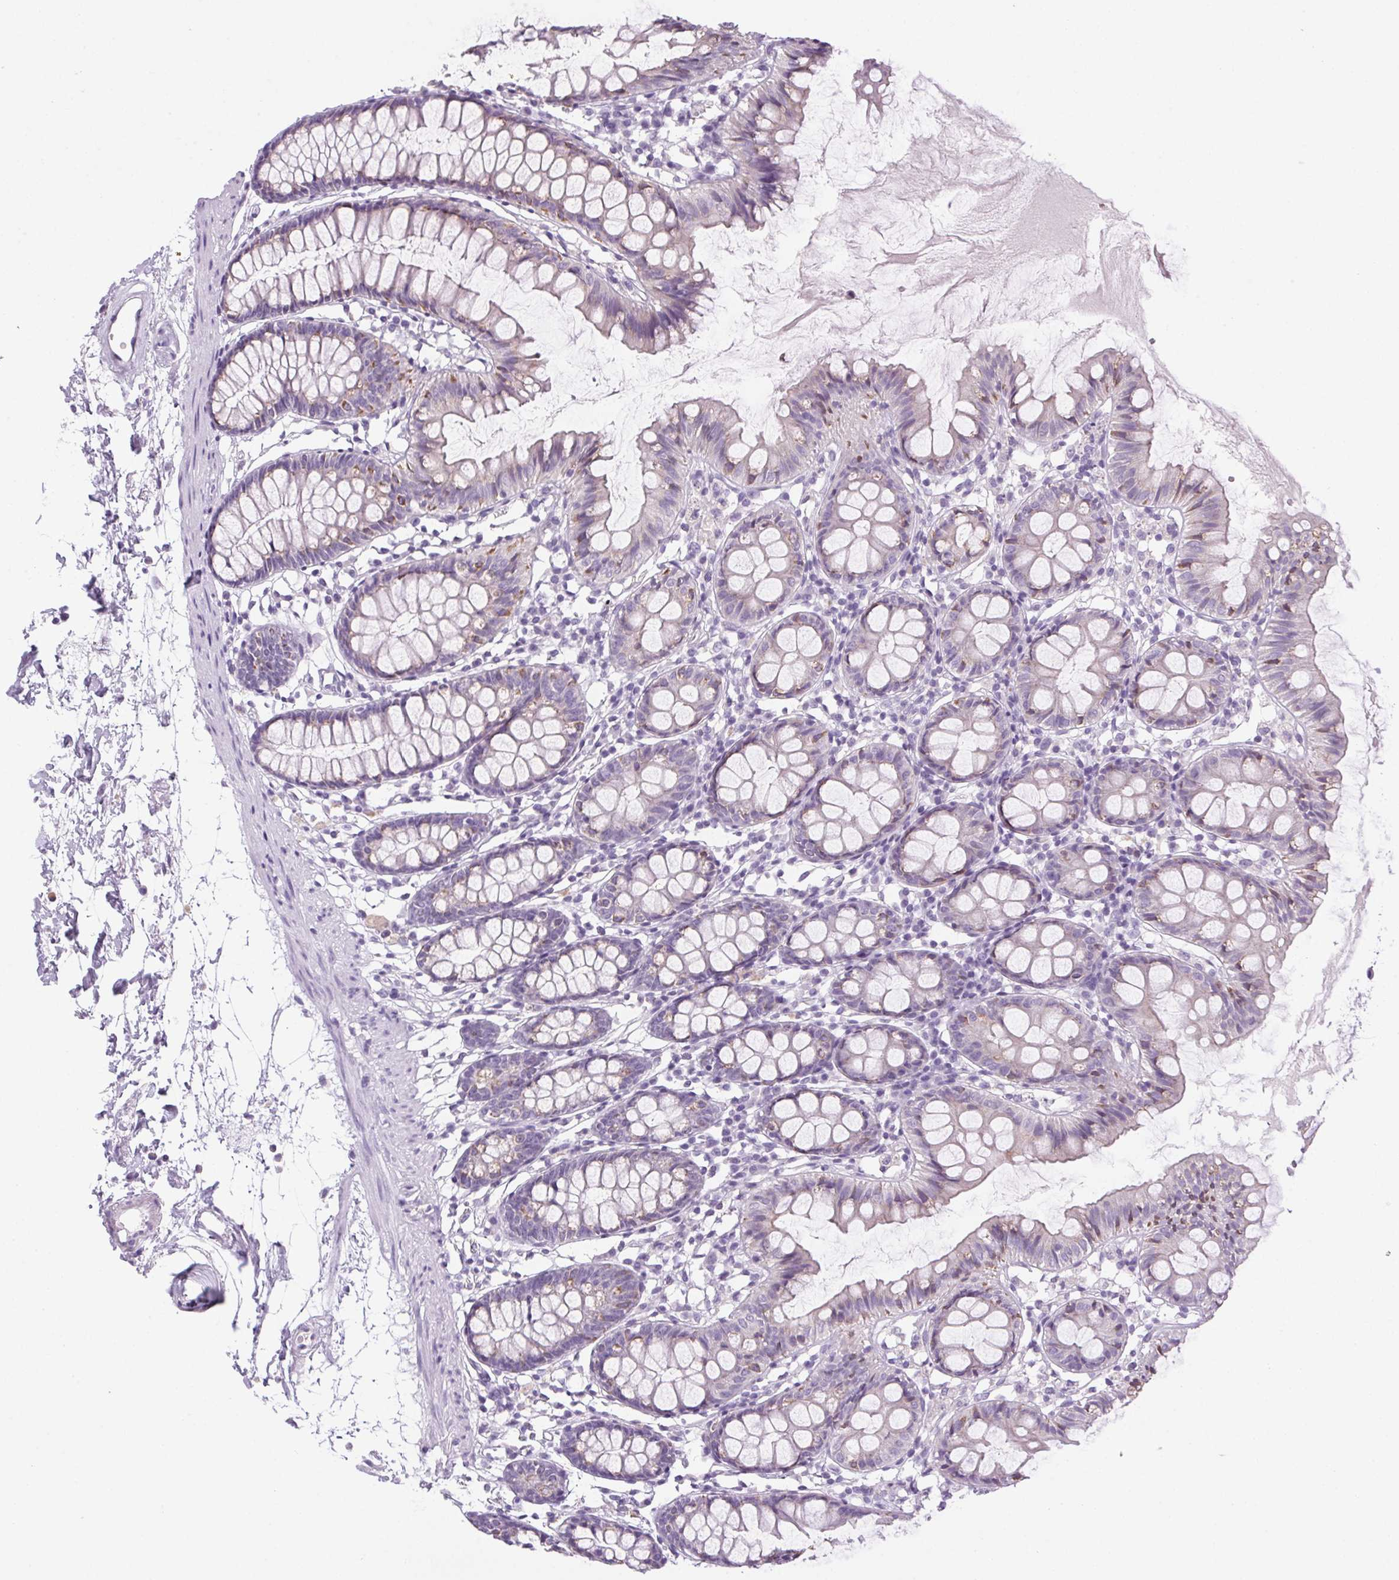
{"staining": {"intensity": "negative", "quantity": "none", "location": "none"}, "tissue": "colon", "cell_type": "Endothelial cells", "image_type": "normal", "snomed": [{"axis": "morphology", "description": "Normal tissue, NOS"}, {"axis": "topography", "description": "Colon"}], "caption": "Colon was stained to show a protein in brown. There is no significant staining in endothelial cells. Brightfield microscopy of IHC stained with DAB (3,3'-diaminobenzidine) (brown) and hematoxylin (blue), captured at high magnification.", "gene": "POPDC2", "patient": {"sex": "female", "age": 84}}